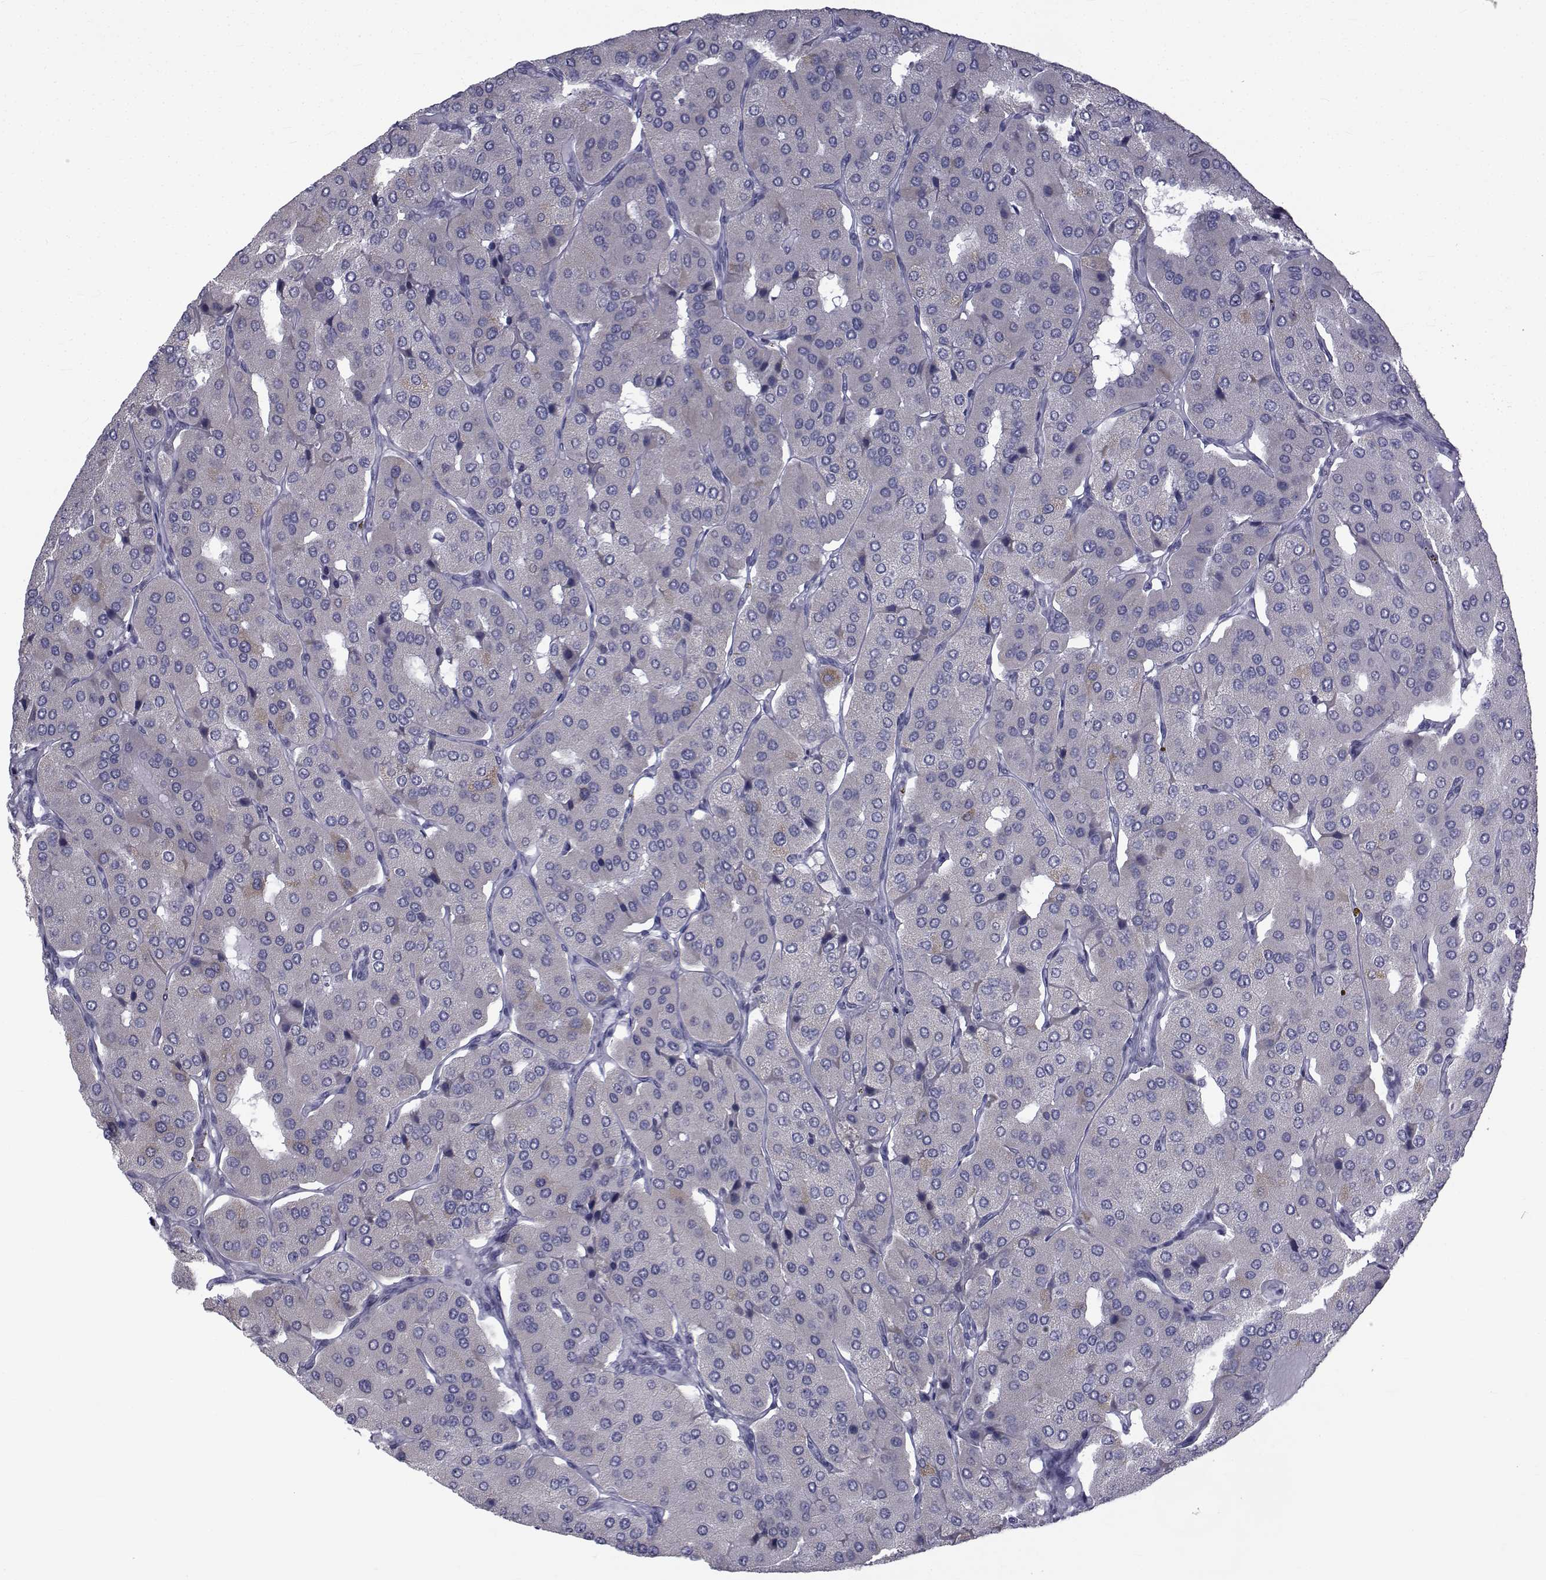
{"staining": {"intensity": "negative", "quantity": "none", "location": "none"}, "tissue": "parathyroid gland", "cell_type": "Glandular cells", "image_type": "normal", "snomed": [{"axis": "morphology", "description": "Normal tissue, NOS"}, {"axis": "morphology", "description": "Adenoma, NOS"}, {"axis": "topography", "description": "Parathyroid gland"}], "caption": "An image of parathyroid gland stained for a protein reveals no brown staining in glandular cells.", "gene": "FDXR", "patient": {"sex": "female", "age": 86}}